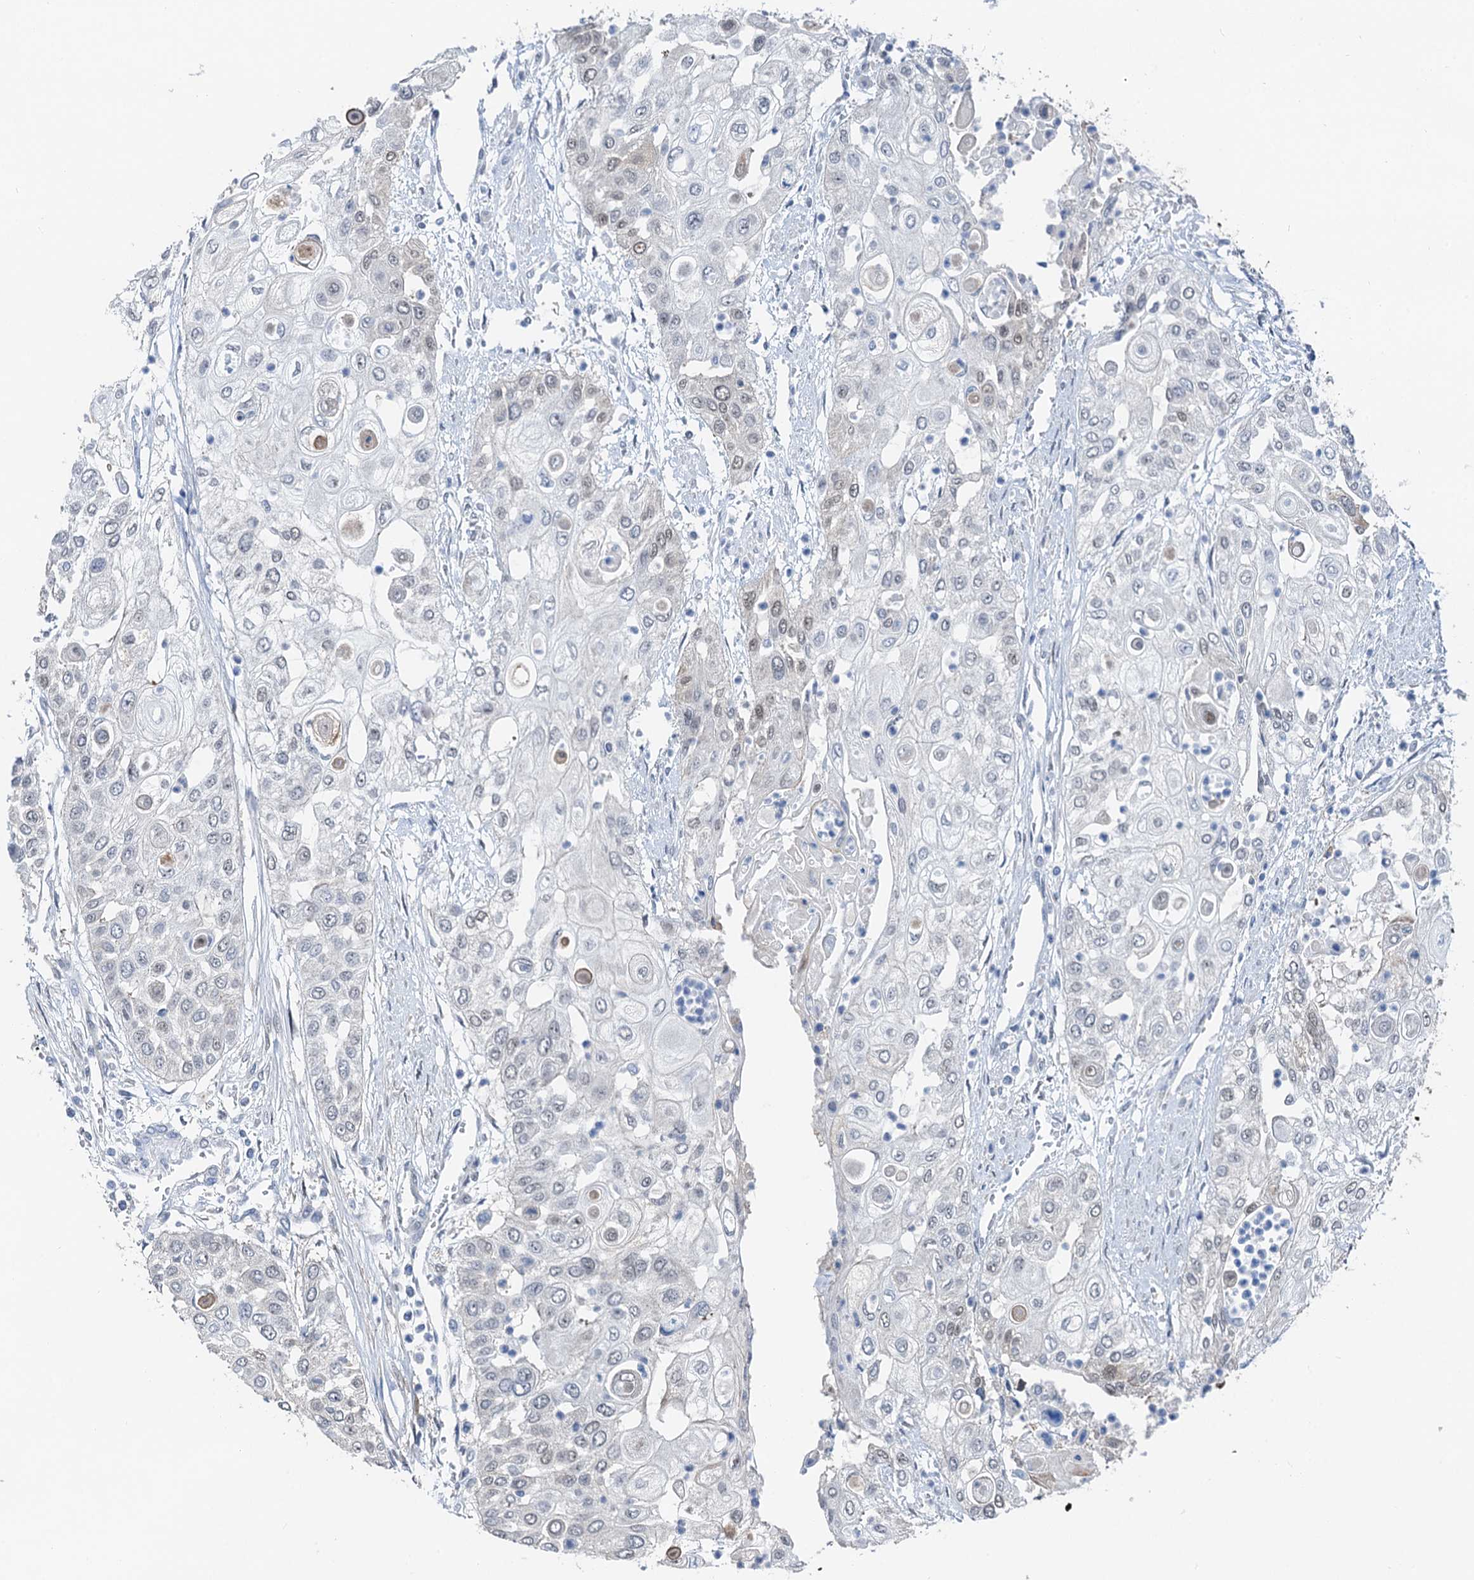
{"staining": {"intensity": "weak", "quantity": "<25%", "location": "nuclear"}, "tissue": "urothelial cancer", "cell_type": "Tumor cells", "image_type": "cancer", "snomed": [{"axis": "morphology", "description": "Urothelial carcinoma, High grade"}, {"axis": "topography", "description": "Urinary bladder"}], "caption": "An IHC photomicrograph of high-grade urothelial carcinoma is shown. There is no staining in tumor cells of high-grade urothelial carcinoma.", "gene": "CFDP1", "patient": {"sex": "female", "age": 79}}